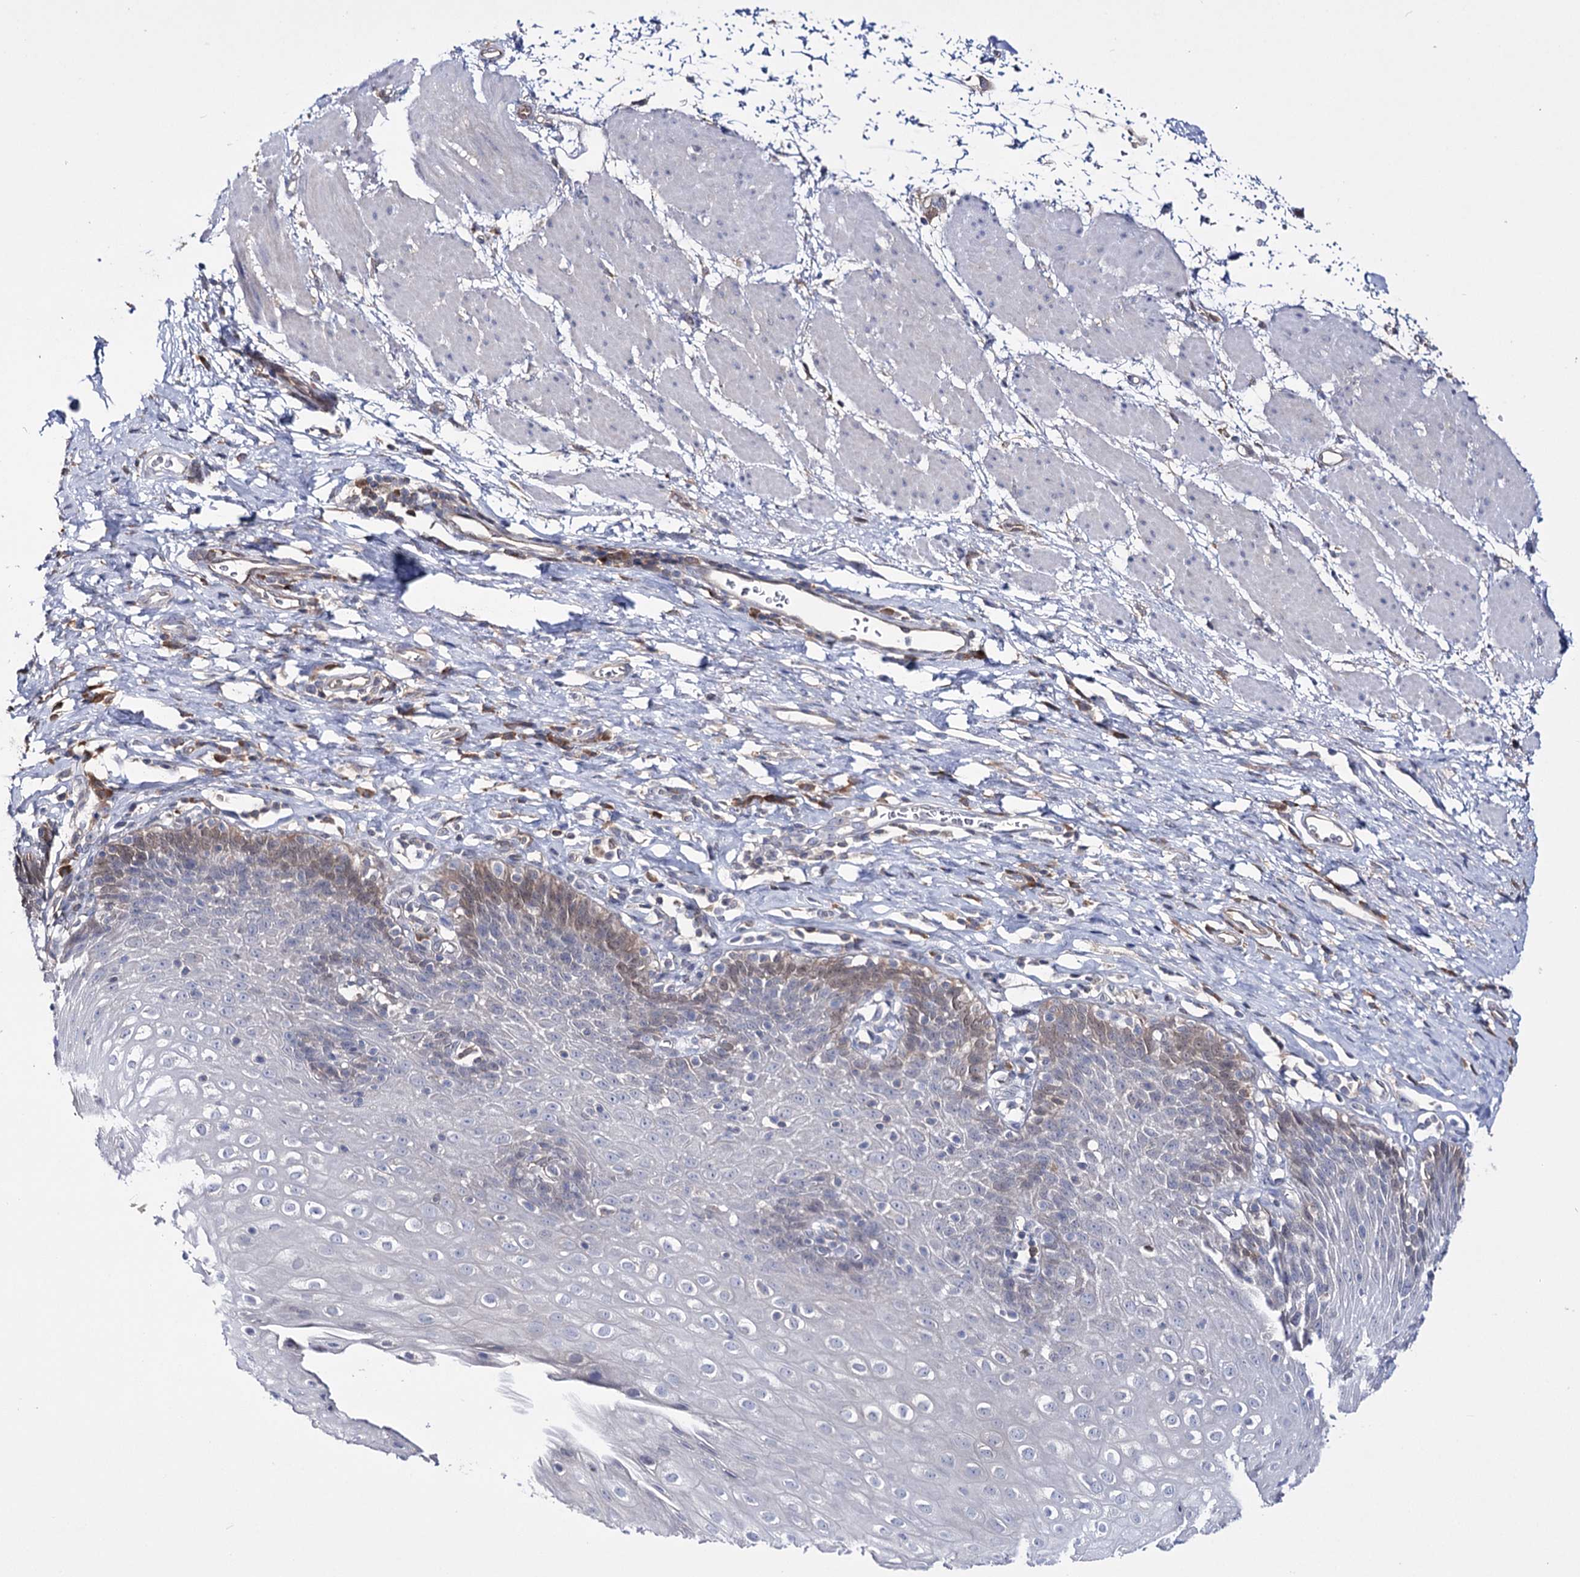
{"staining": {"intensity": "moderate", "quantity": "25%-75%", "location": "cytoplasmic/membranous,nuclear"}, "tissue": "esophagus", "cell_type": "Squamous epithelial cells", "image_type": "normal", "snomed": [{"axis": "morphology", "description": "Normal tissue, NOS"}, {"axis": "topography", "description": "Esophagus"}], "caption": "Protein expression analysis of normal esophagus reveals moderate cytoplasmic/membranous,nuclear staining in about 25%-75% of squamous epithelial cells. Immunohistochemistry (ihc) stains the protein in brown and the nuclei are stained blue.", "gene": "PTER", "patient": {"sex": "female", "age": 61}}